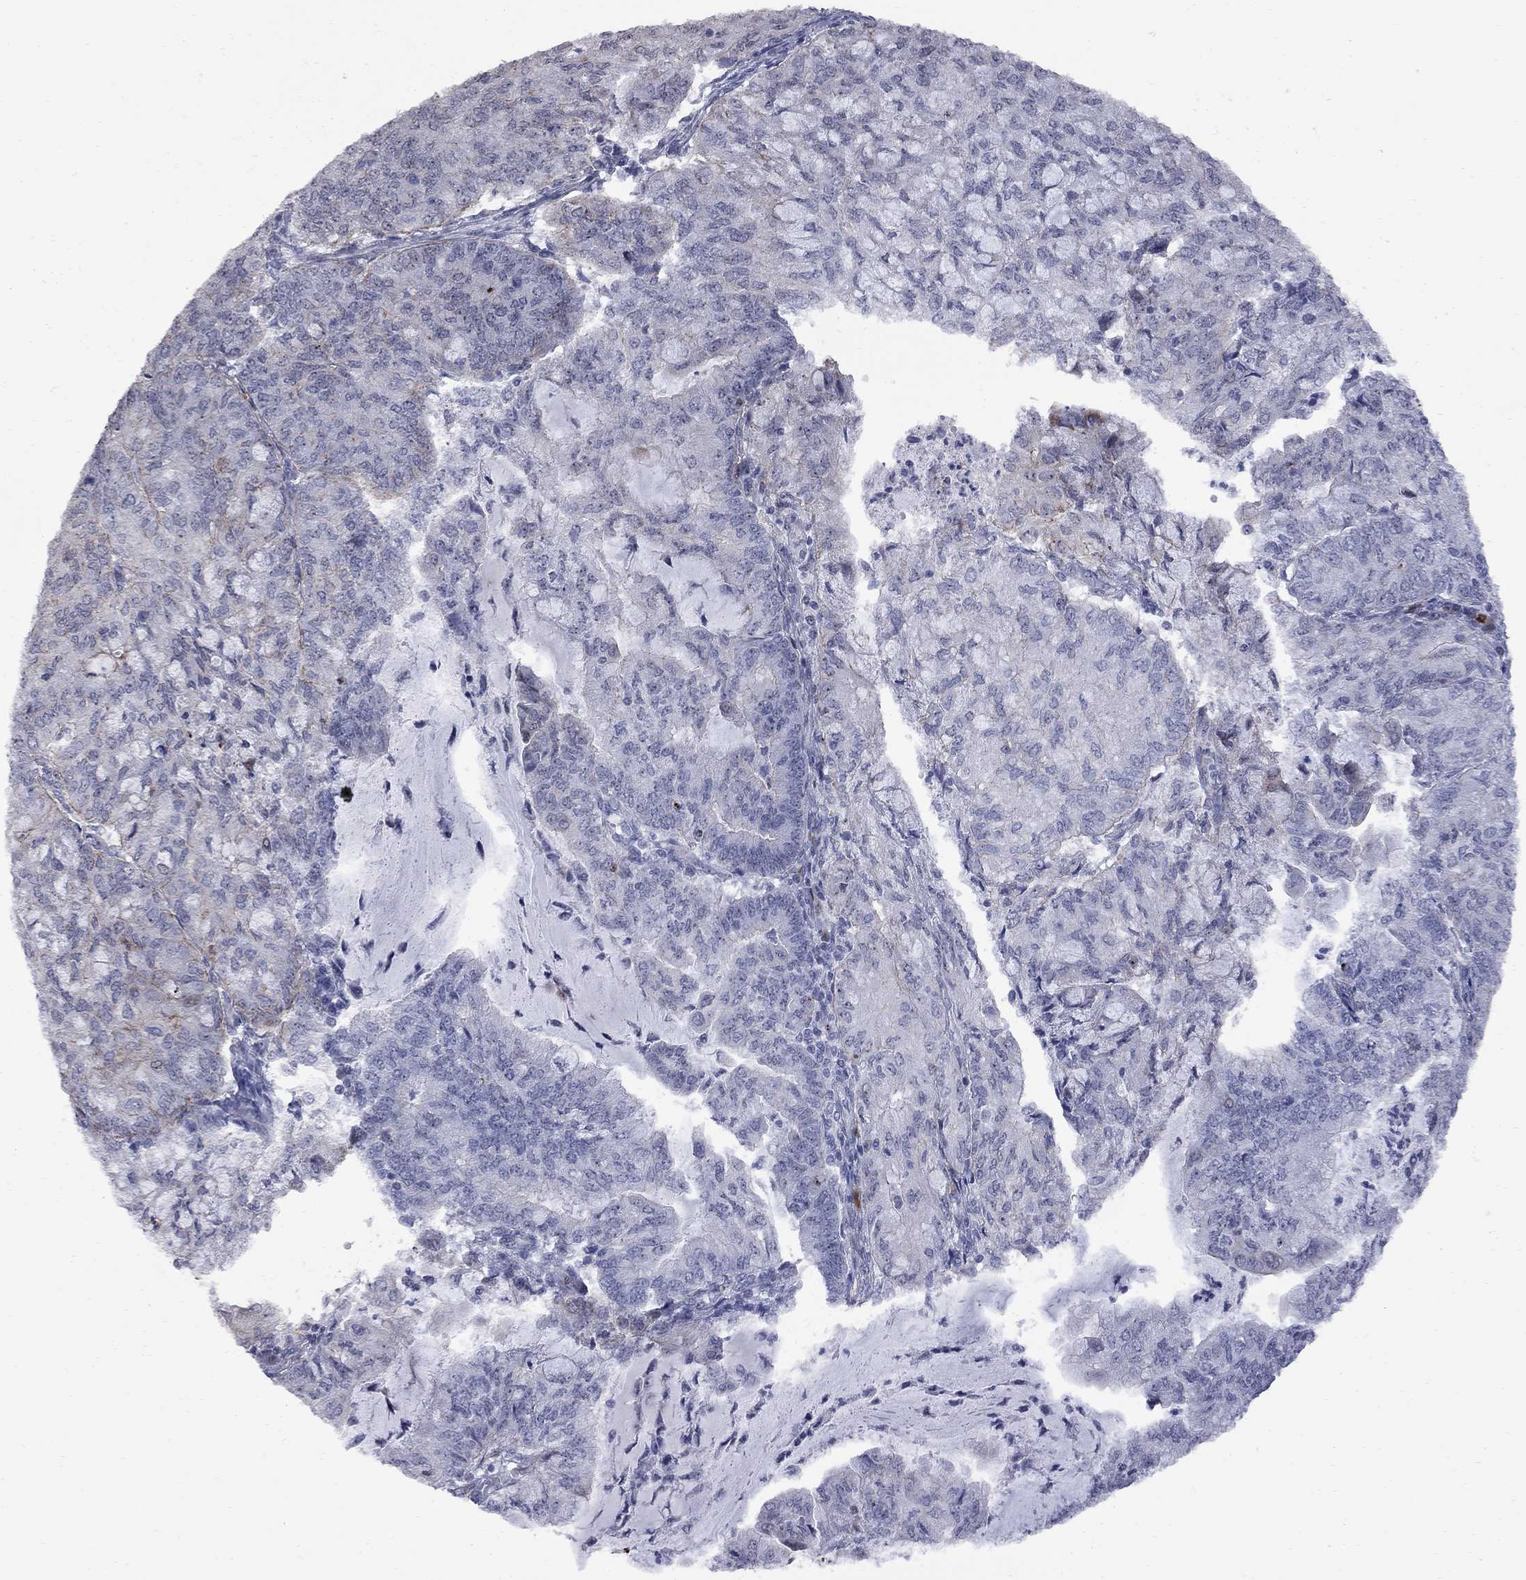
{"staining": {"intensity": "negative", "quantity": "none", "location": "none"}, "tissue": "endometrial cancer", "cell_type": "Tumor cells", "image_type": "cancer", "snomed": [{"axis": "morphology", "description": "Adenocarcinoma, NOS"}, {"axis": "topography", "description": "Endometrium"}], "caption": "Tumor cells show no significant protein expression in endometrial adenocarcinoma.", "gene": "DHX33", "patient": {"sex": "female", "age": 82}}